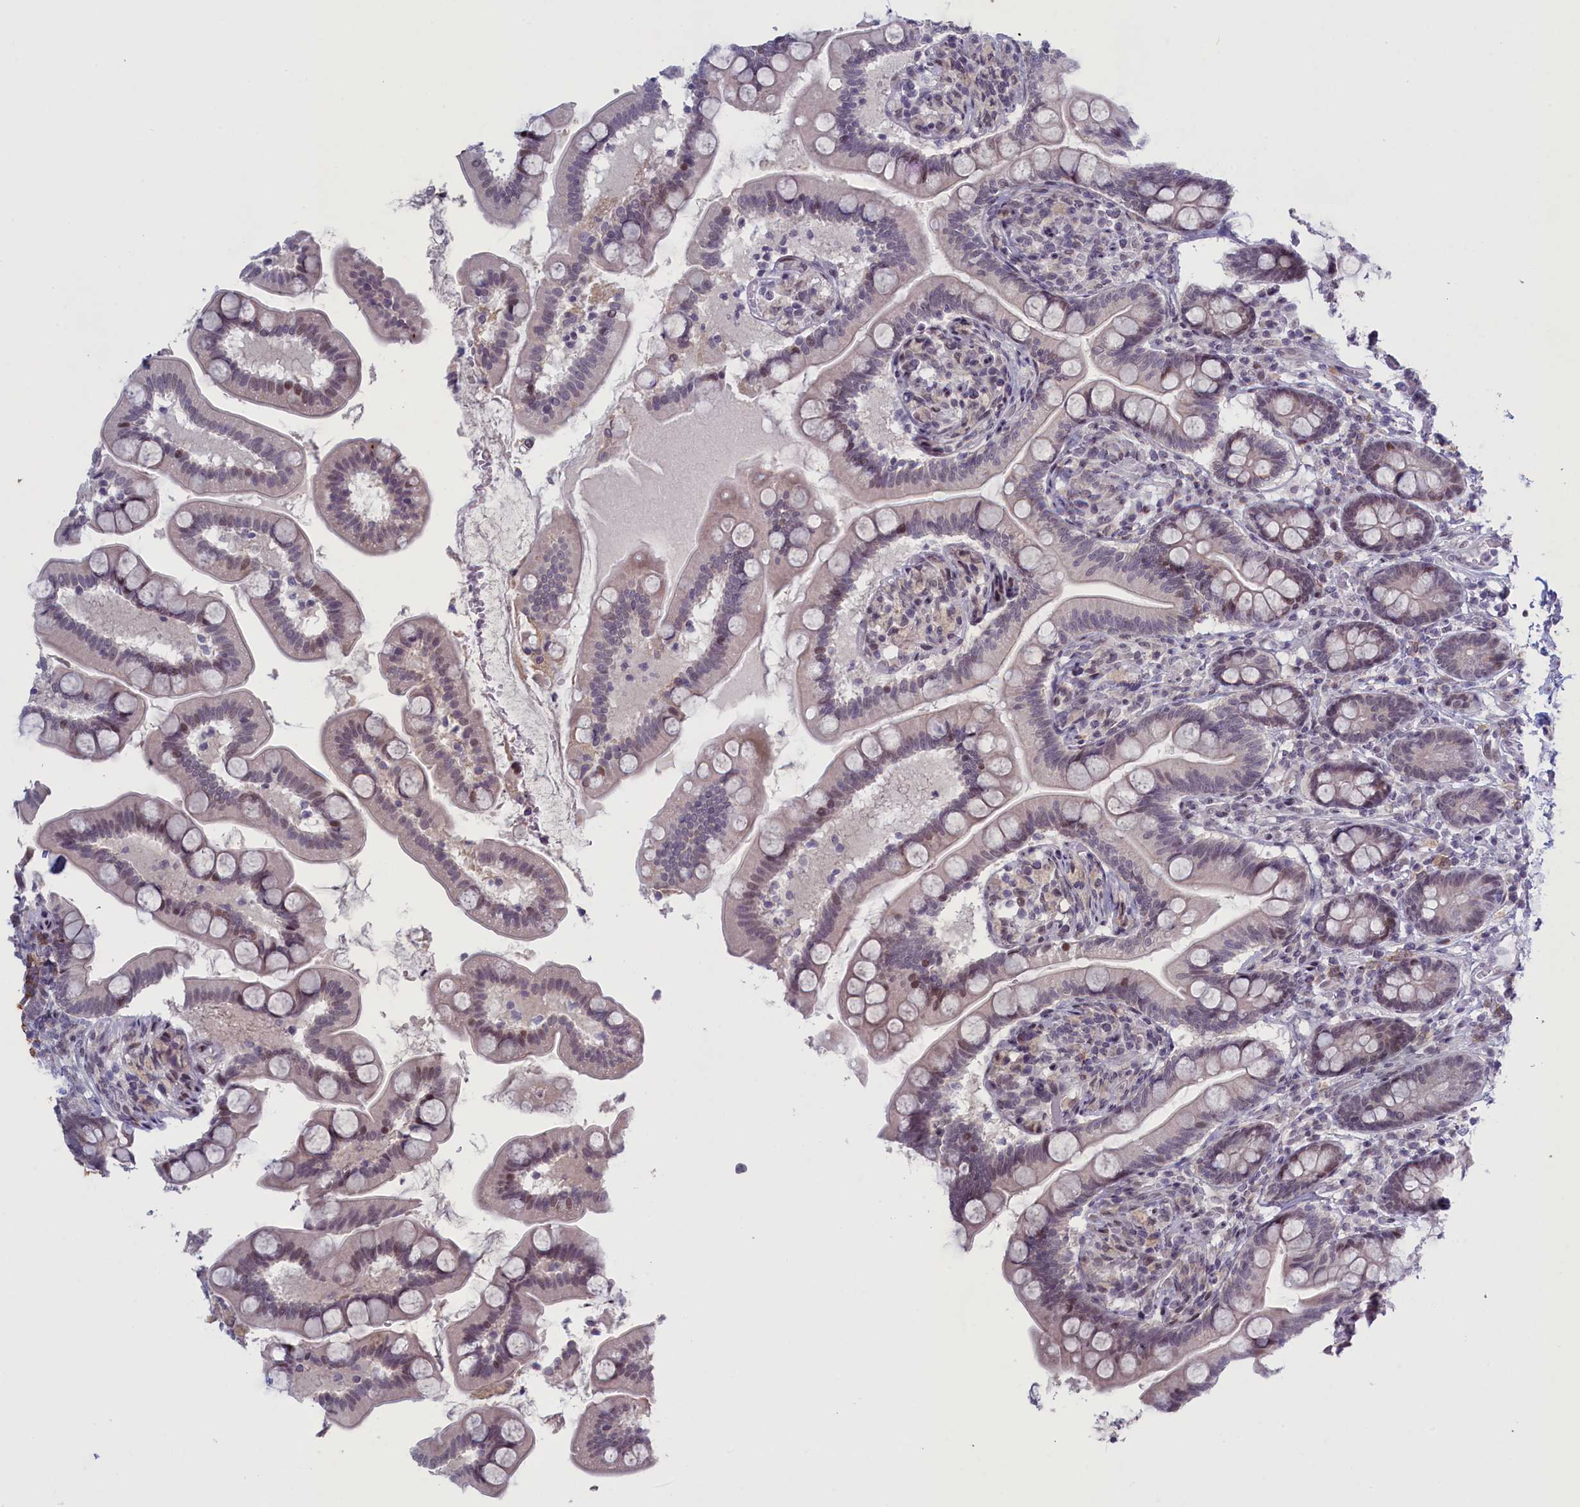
{"staining": {"intensity": "moderate", "quantity": "<25%", "location": "nuclear"}, "tissue": "small intestine", "cell_type": "Glandular cells", "image_type": "normal", "snomed": [{"axis": "morphology", "description": "Normal tissue, NOS"}, {"axis": "topography", "description": "Small intestine"}], "caption": "The photomicrograph reveals staining of benign small intestine, revealing moderate nuclear protein staining (brown color) within glandular cells. (Brightfield microscopy of DAB IHC at high magnification).", "gene": "ATF7IP2", "patient": {"sex": "female", "age": 64}}